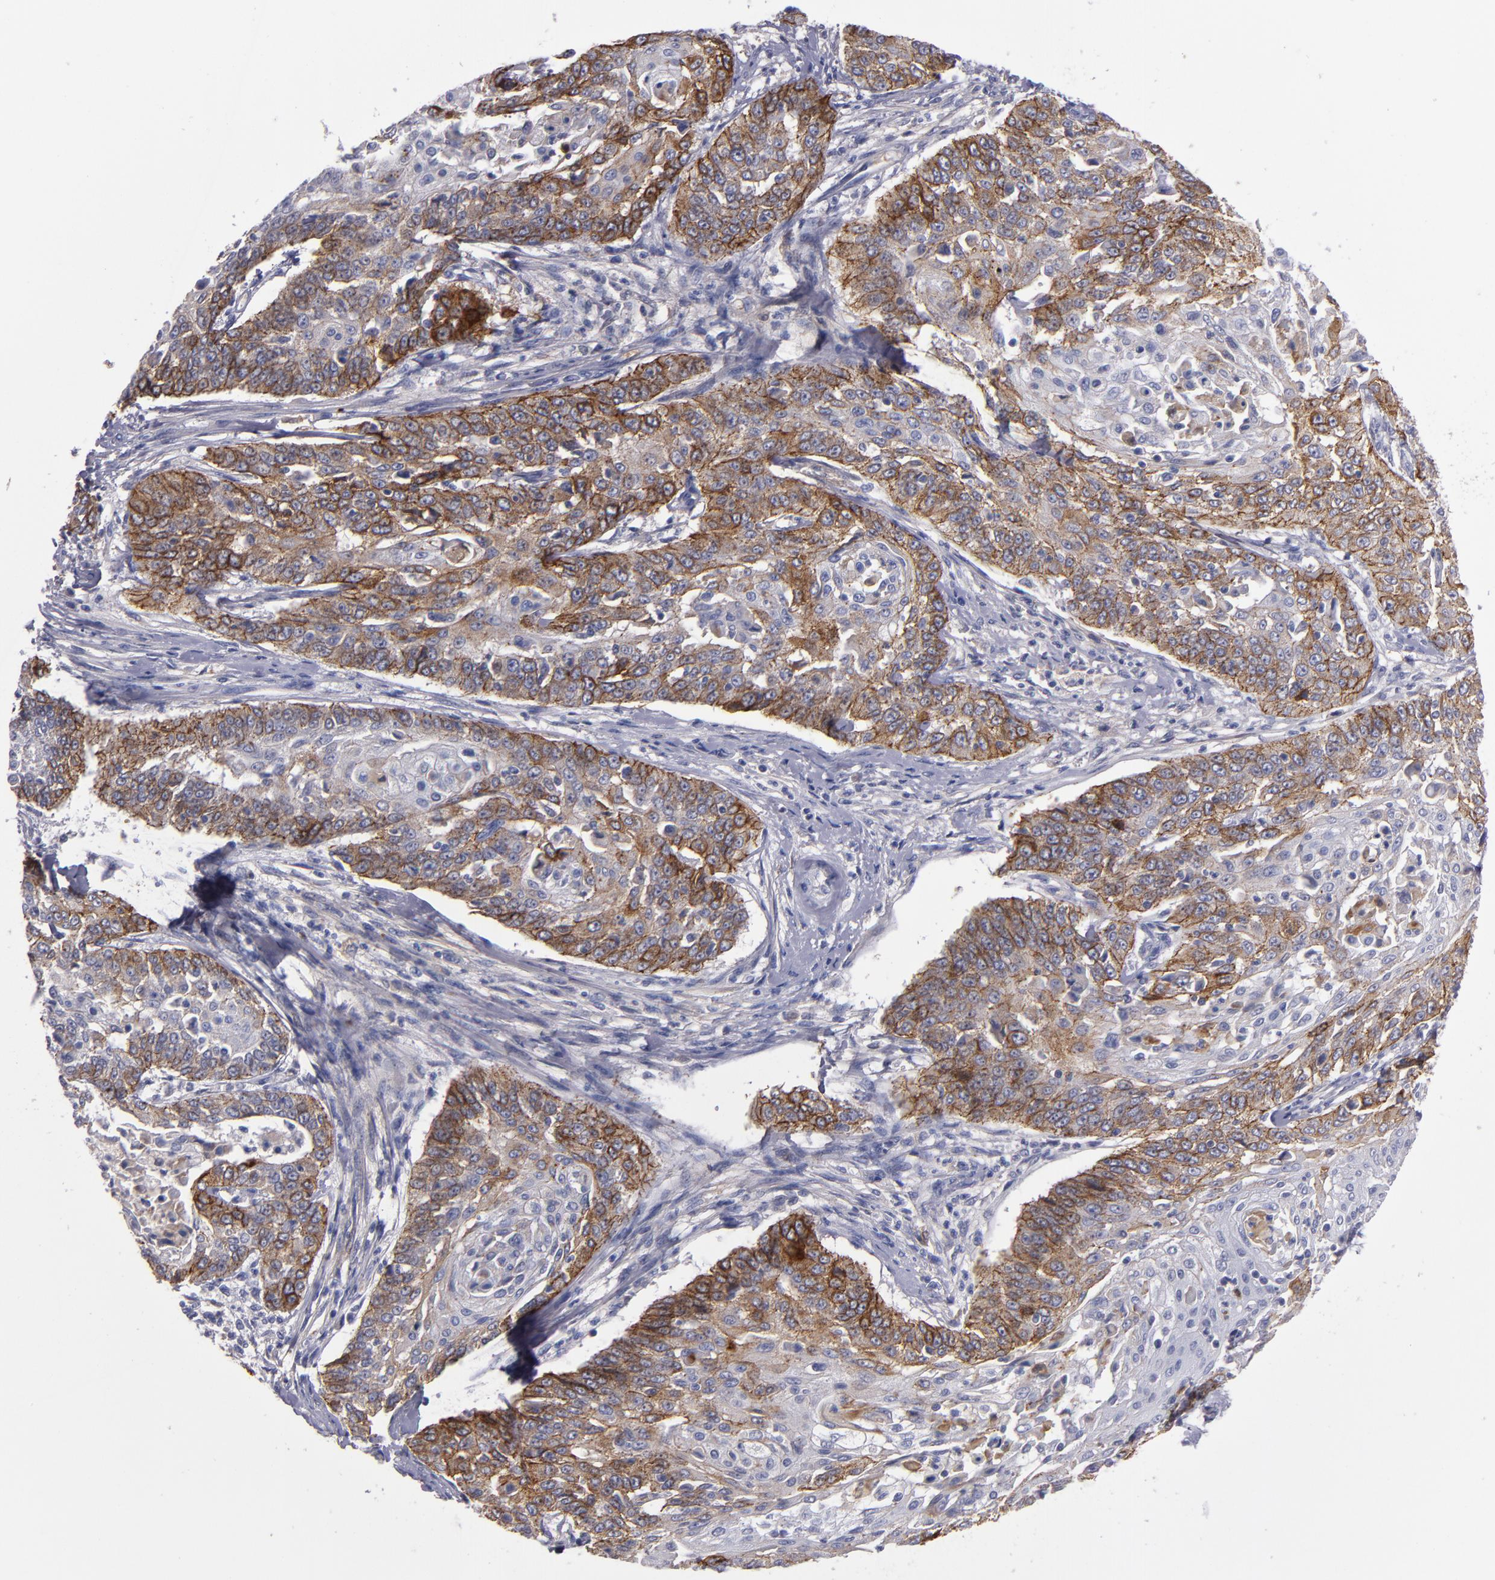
{"staining": {"intensity": "strong", "quantity": ">75%", "location": "cytoplasmic/membranous"}, "tissue": "cervical cancer", "cell_type": "Tumor cells", "image_type": "cancer", "snomed": [{"axis": "morphology", "description": "Squamous cell carcinoma, NOS"}, {"axis": "topography", "description": "Cervix"}], "caption": "Human cervical cancer (squamous cell carcinoma) stained with a brown dye reveals strong cytoplasmic/membranous positive staining in about >75% of tumor cells.", "gene": "CDH3", "patient": {"sex": "female", "age": 64}}